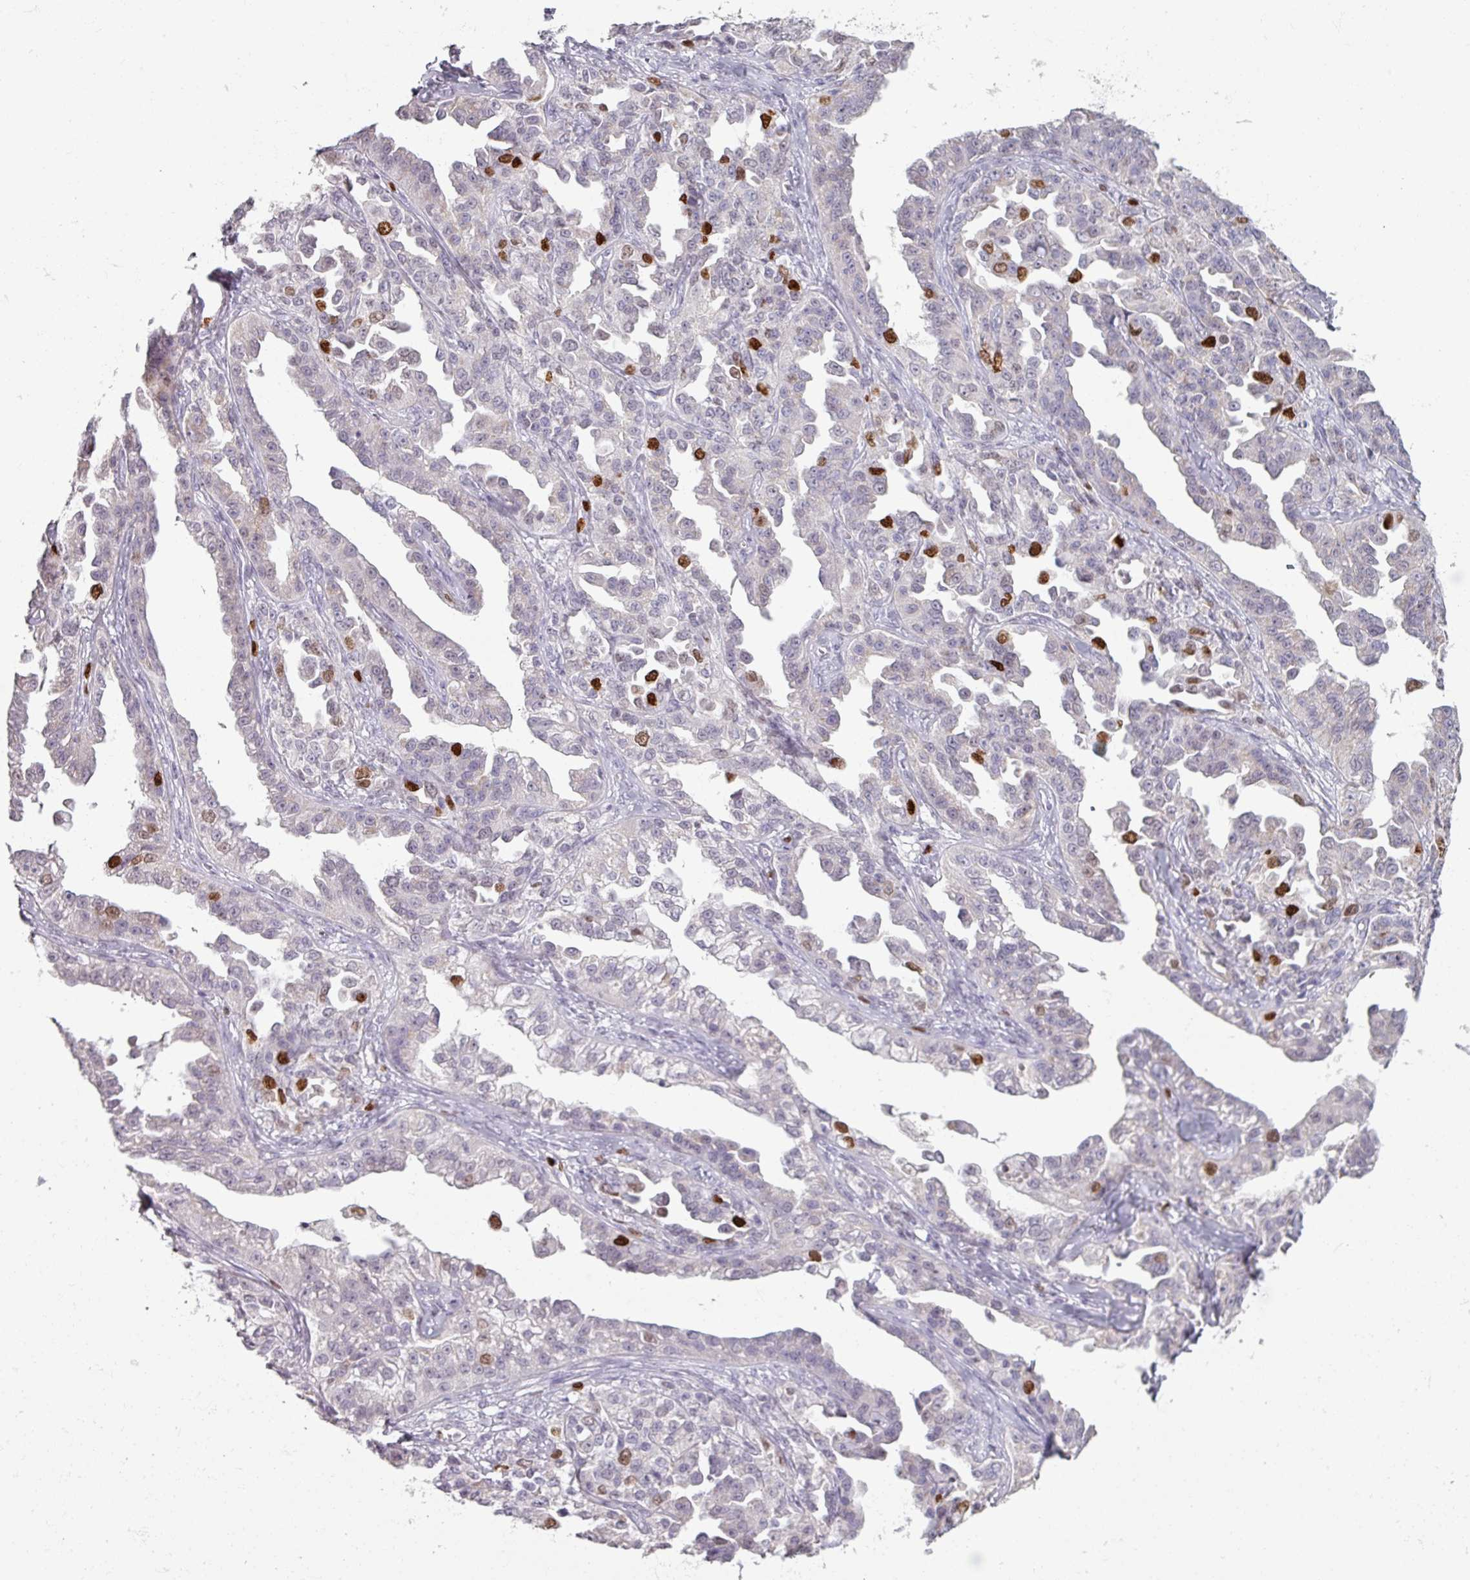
{"staining": {"intensity": "strong", "quantity": "<25%", "location": "nuclear"}, "tissue": "ovarian cancer", "cell_type": "Tumor cells", "image_type": "cancer", "snomed": [{"axis": "morphology", "description": "Cystadenocarcinoma, serous, NOS"}, {"axis": "topography", "description": "Ovary"}], "caption": "Immunohistochemistry (IHC) photomicrograph of neoplastic tissue: human ovarian cancer (serous cystadenocarcinoma) stained using immunohistochemistry reveals medium levels of strong protein expression localized specifically in the nuclear of tumor cells, appearing as a nuclear brown color.", "gene": "ATAD2", "patient": {"sex": "female", "age": 75}}